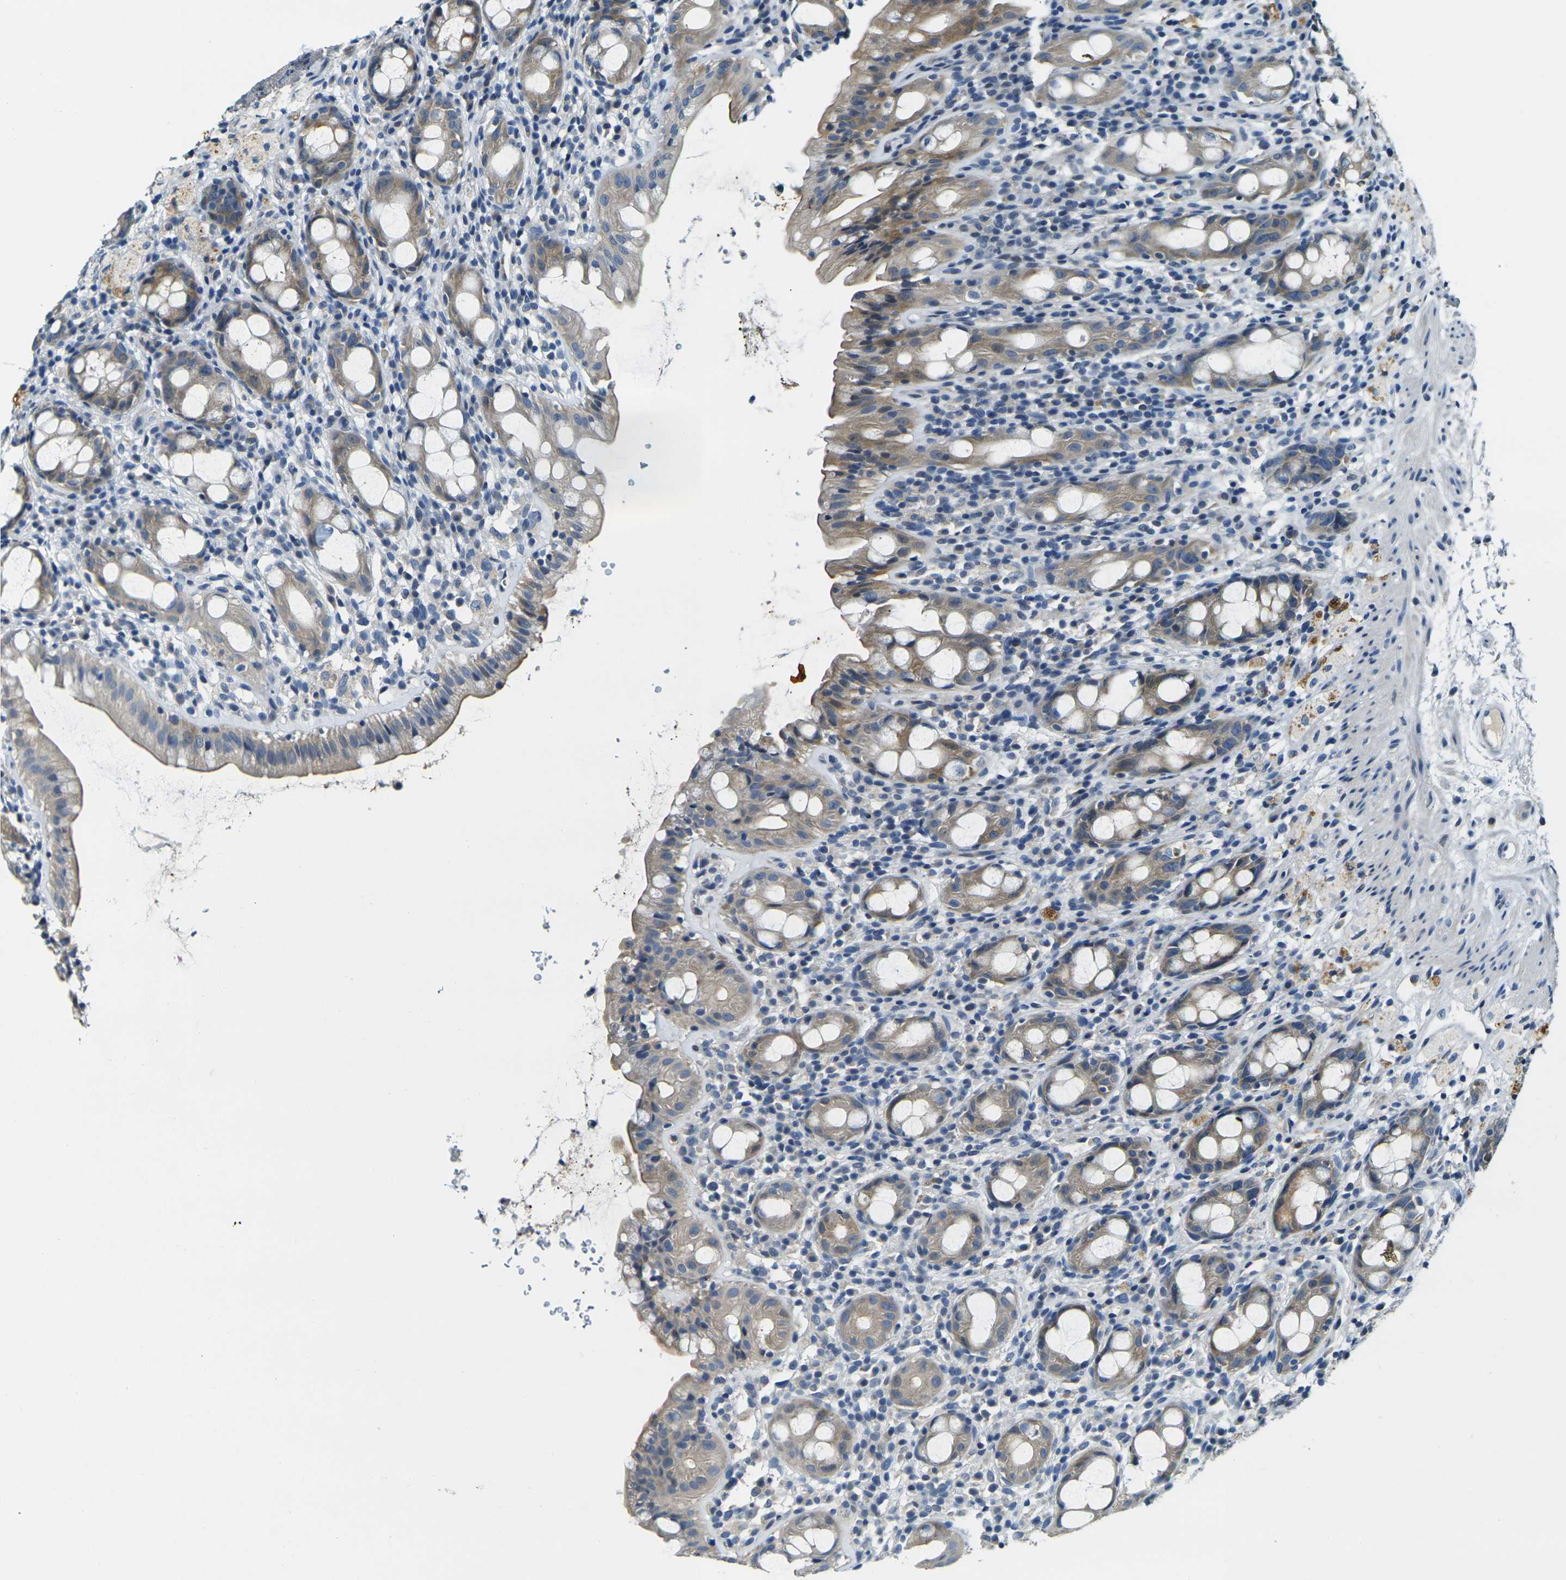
{"staining": {"intensity": "weak", "quantity": ">75%", "location": "cytoplasmic/membranous"}, "tissue": "rectum", "cell_type": "Glandular cells", "image_type": "normal", "snomed": [{"axis": "morphology", "description": "Normal tissue, NOS"}, {"axis": "topography", "description": "Rectum"}], "caption": "IHC image of benign human rectum stained for a protein (brown), which demonstrates low levels of weak cytoplasmic/membranous positivity in approximately >75% of glandular cells.", "gene": "SHISAL2B", "patient": {"sex": "male", "age": 44}}